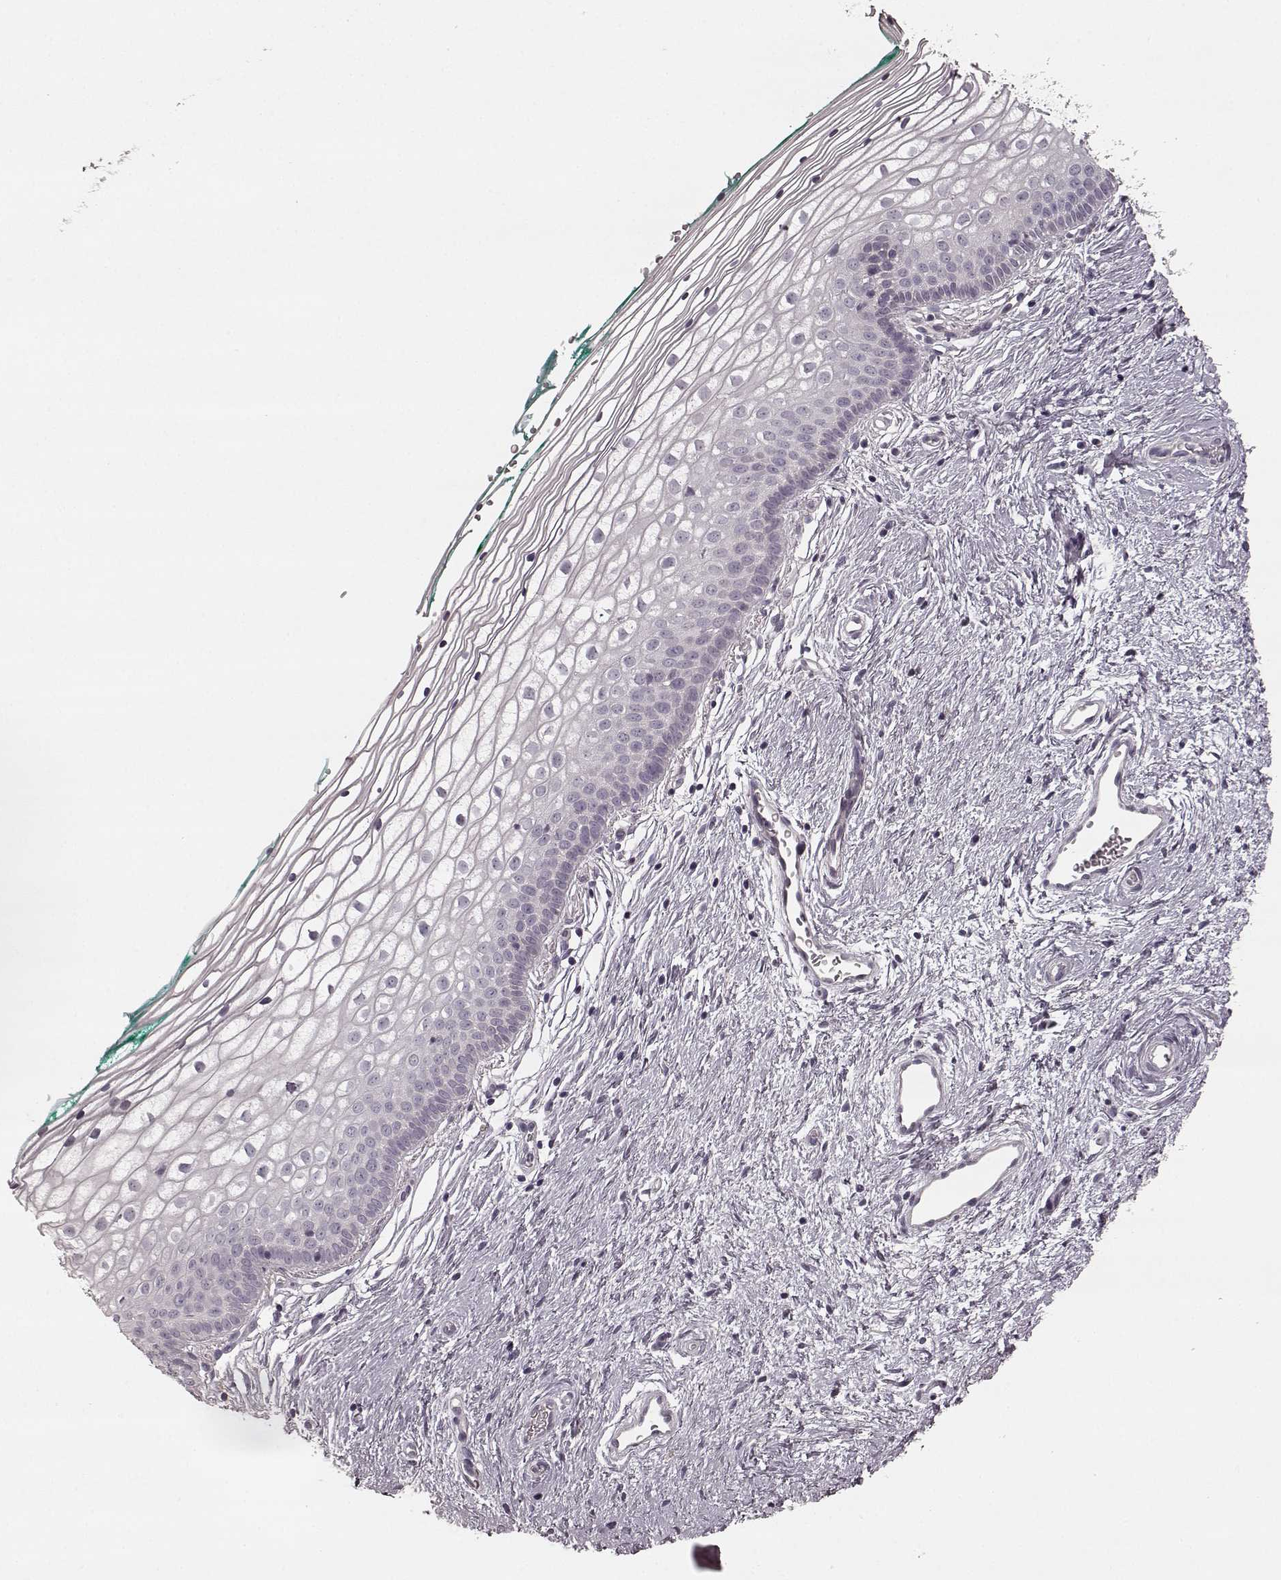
{"staining": {"intensity": "negative", "quantity": "none", "location": "none"}, "tissue": "vagina", "cell_type": "Squamous epithelial cells", "image_type": "normal", "snomed": [{"axis": "morphology", "description": "Normal tissue, NOS"}, {"axis": "topography", "description": "Vagina"}], "caption": "The image shows no staining of squamous epithelial cells in unremarkable vagina.", "gene": "PRKCE", "patient": {"sex": "female", "age": 36}}